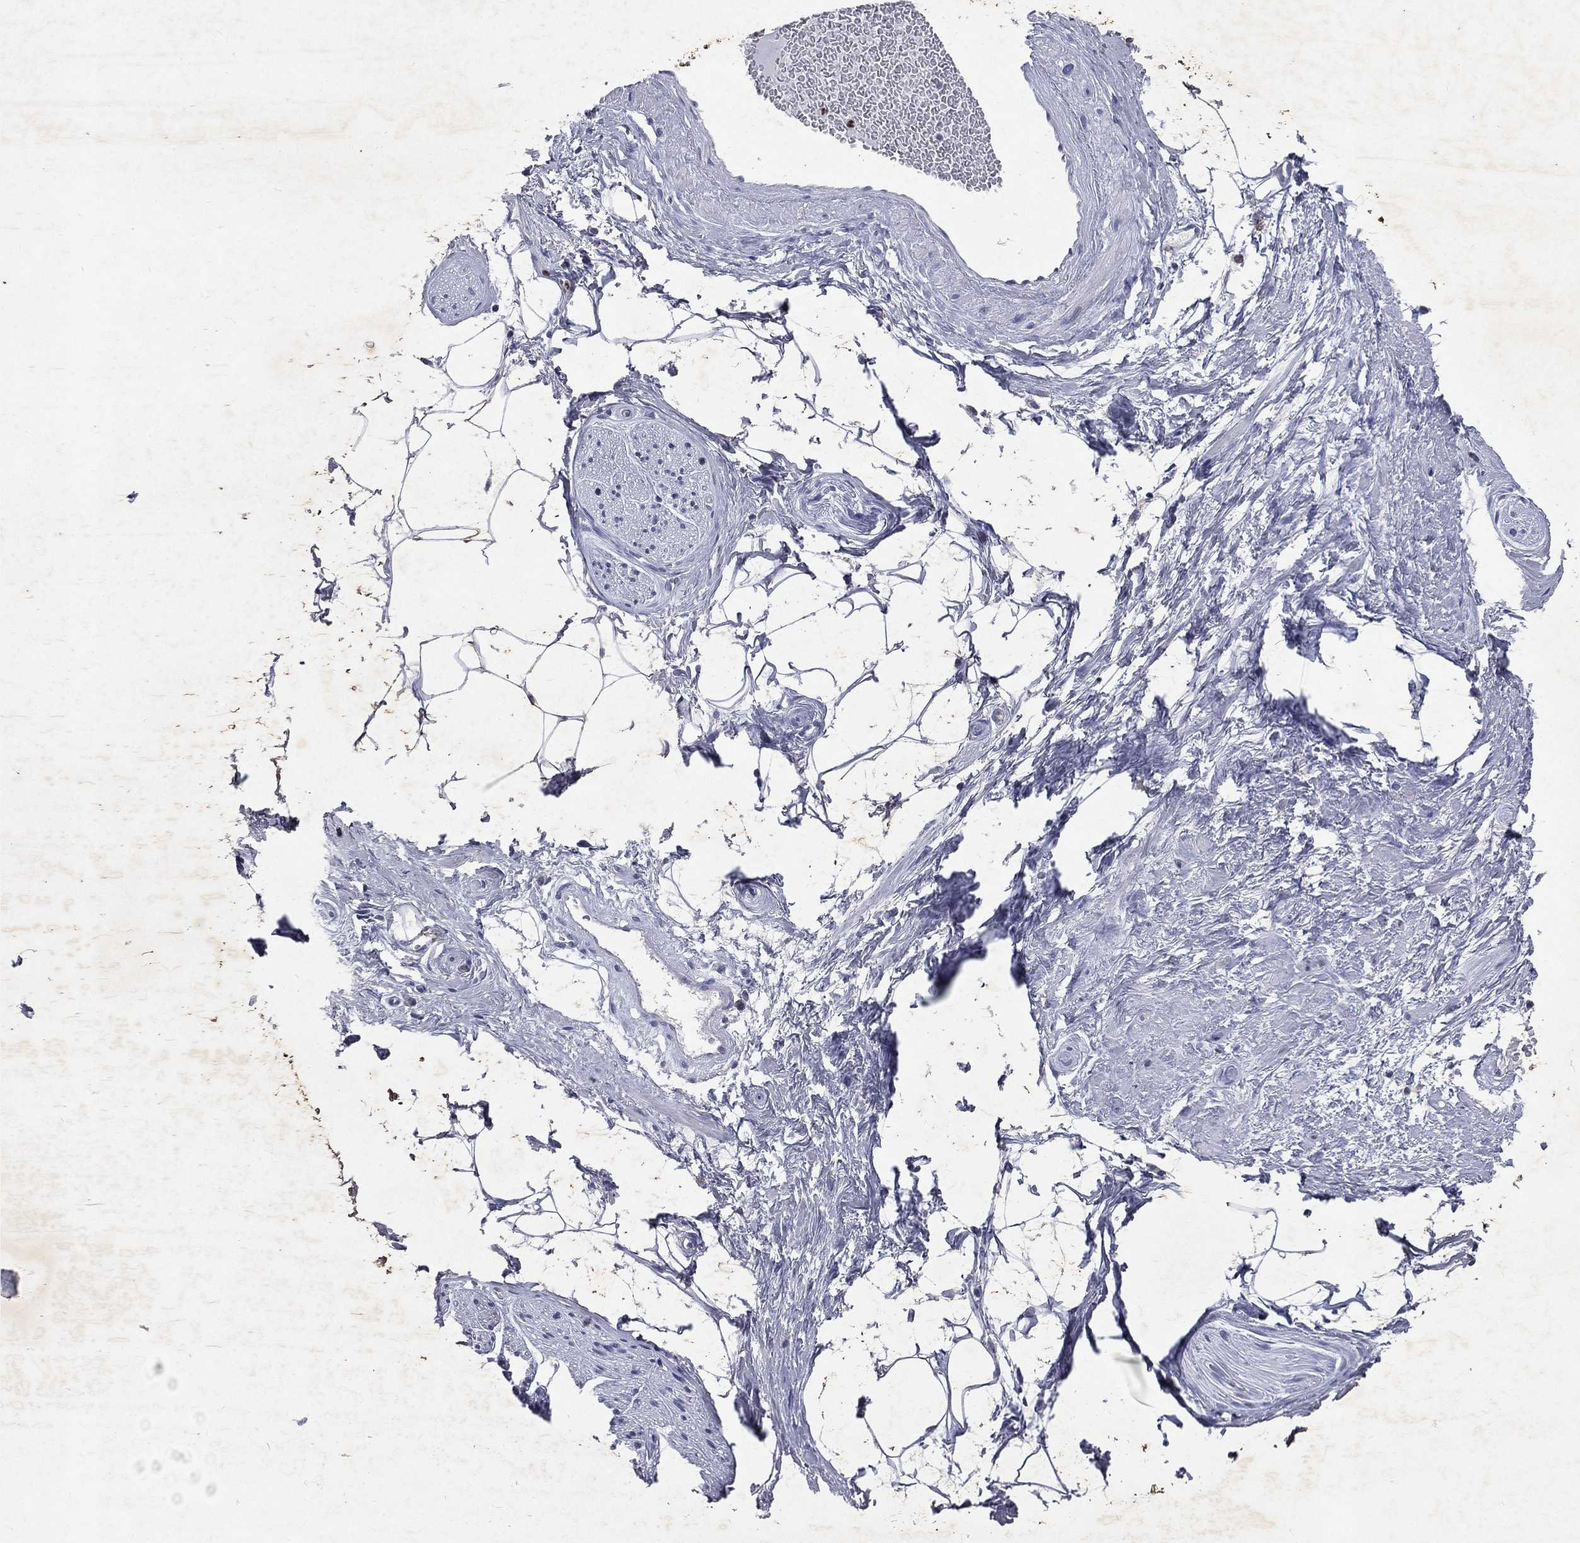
{"staining": {"intensity": "negative", "quantity": "none", "location": "none"}, "tissue": "adipose tissue", "cell_type": "Adipocytes", "image_type": "normal", "snomed": [{"axis": "morphology", "description": "Normal tissue, NOS"}, {"axis": "topography", "description": "Prostate"}, {"axis": "topography", "description": "Peripheral nerve tissue"}], "caption": "There is no significant positivity in adipocytes of adipose tissue. The staining is performed using DAB (3,3'-diaminobenzidine) brown chromogen with nuclei counter-stained in using hematoxylin.", "gene": "SLC34A2", "patient": {"sex": "male", "age": 57}}